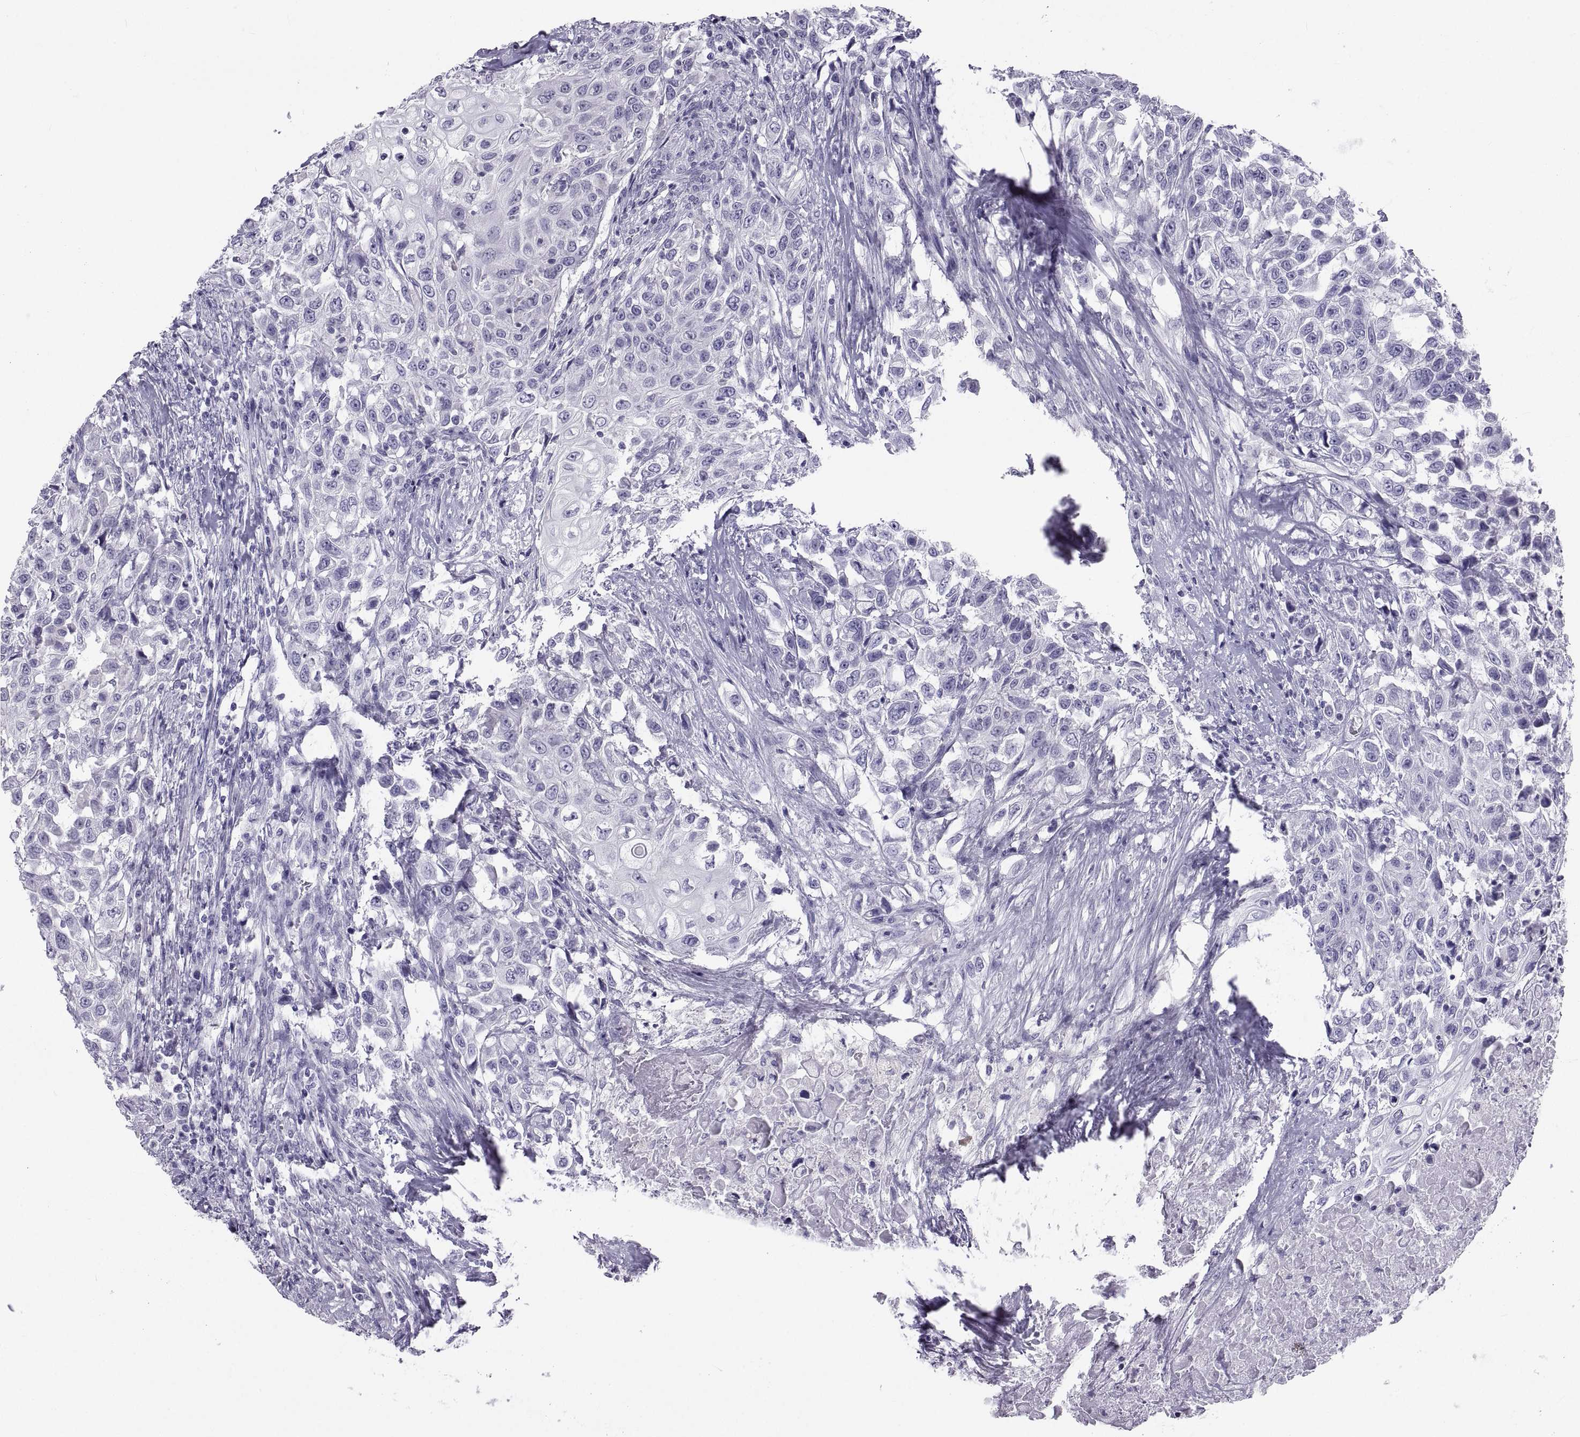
{"staining": {"intensity": "negative", "quantity": "none", "location": "none"}, "tissue": "urothelial cancer", "cell_type": "Tumor cells", "image_type": "cancer", "snomed": [{"axis": "morphology", "description": "Urothelial carcinoma, High grade"}, {"axis": "topography", "description": "Urinary bladder"}], "caption": "Immunohistochemical staining of human urothelial cancer displays no significant positivity in tumor cells.", "gene": "PCSK1N", "patient": {"sex": "female", "age": 56}}